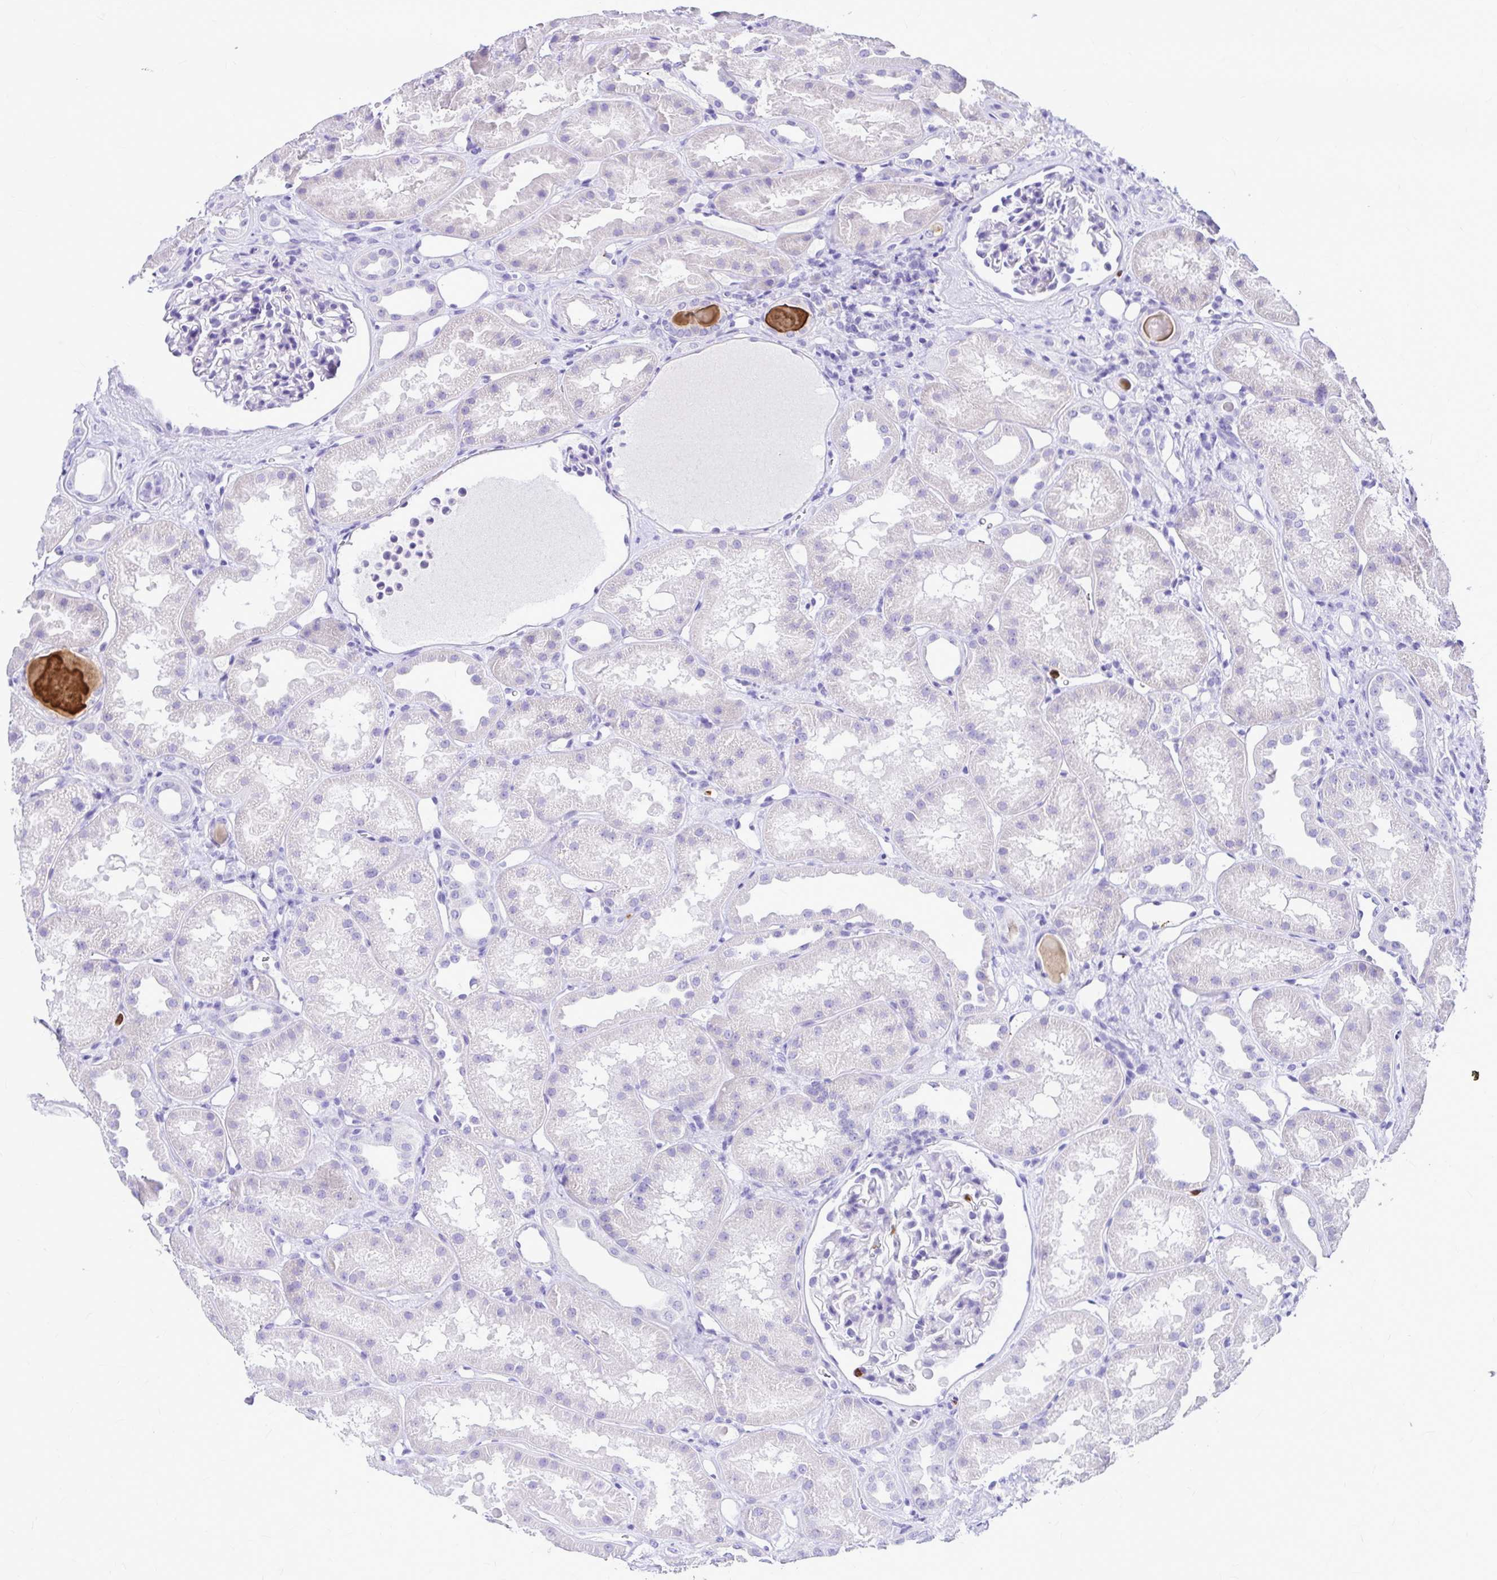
{"staining": {"intensity": "negative", "quantity": "none", "location": "none"}, "tissue": "kidney", "cell_type": "Cells in glomeruli", "image_type": "normal", "snomed": [{"axis": "morphology", "description": "Normal tissue, NOS"}, {"axis": "topography", "description": "Kidney"}], "caption": "Immunohistochemistry histopathology image of normal kidney: human kidney stained with DAB (3,3'-diaminobenzidine) reveals no significant protein staining in cells in glomeruli.", "gene": "CLEC1B", "patient": {"sex": "male", "age": 61}}